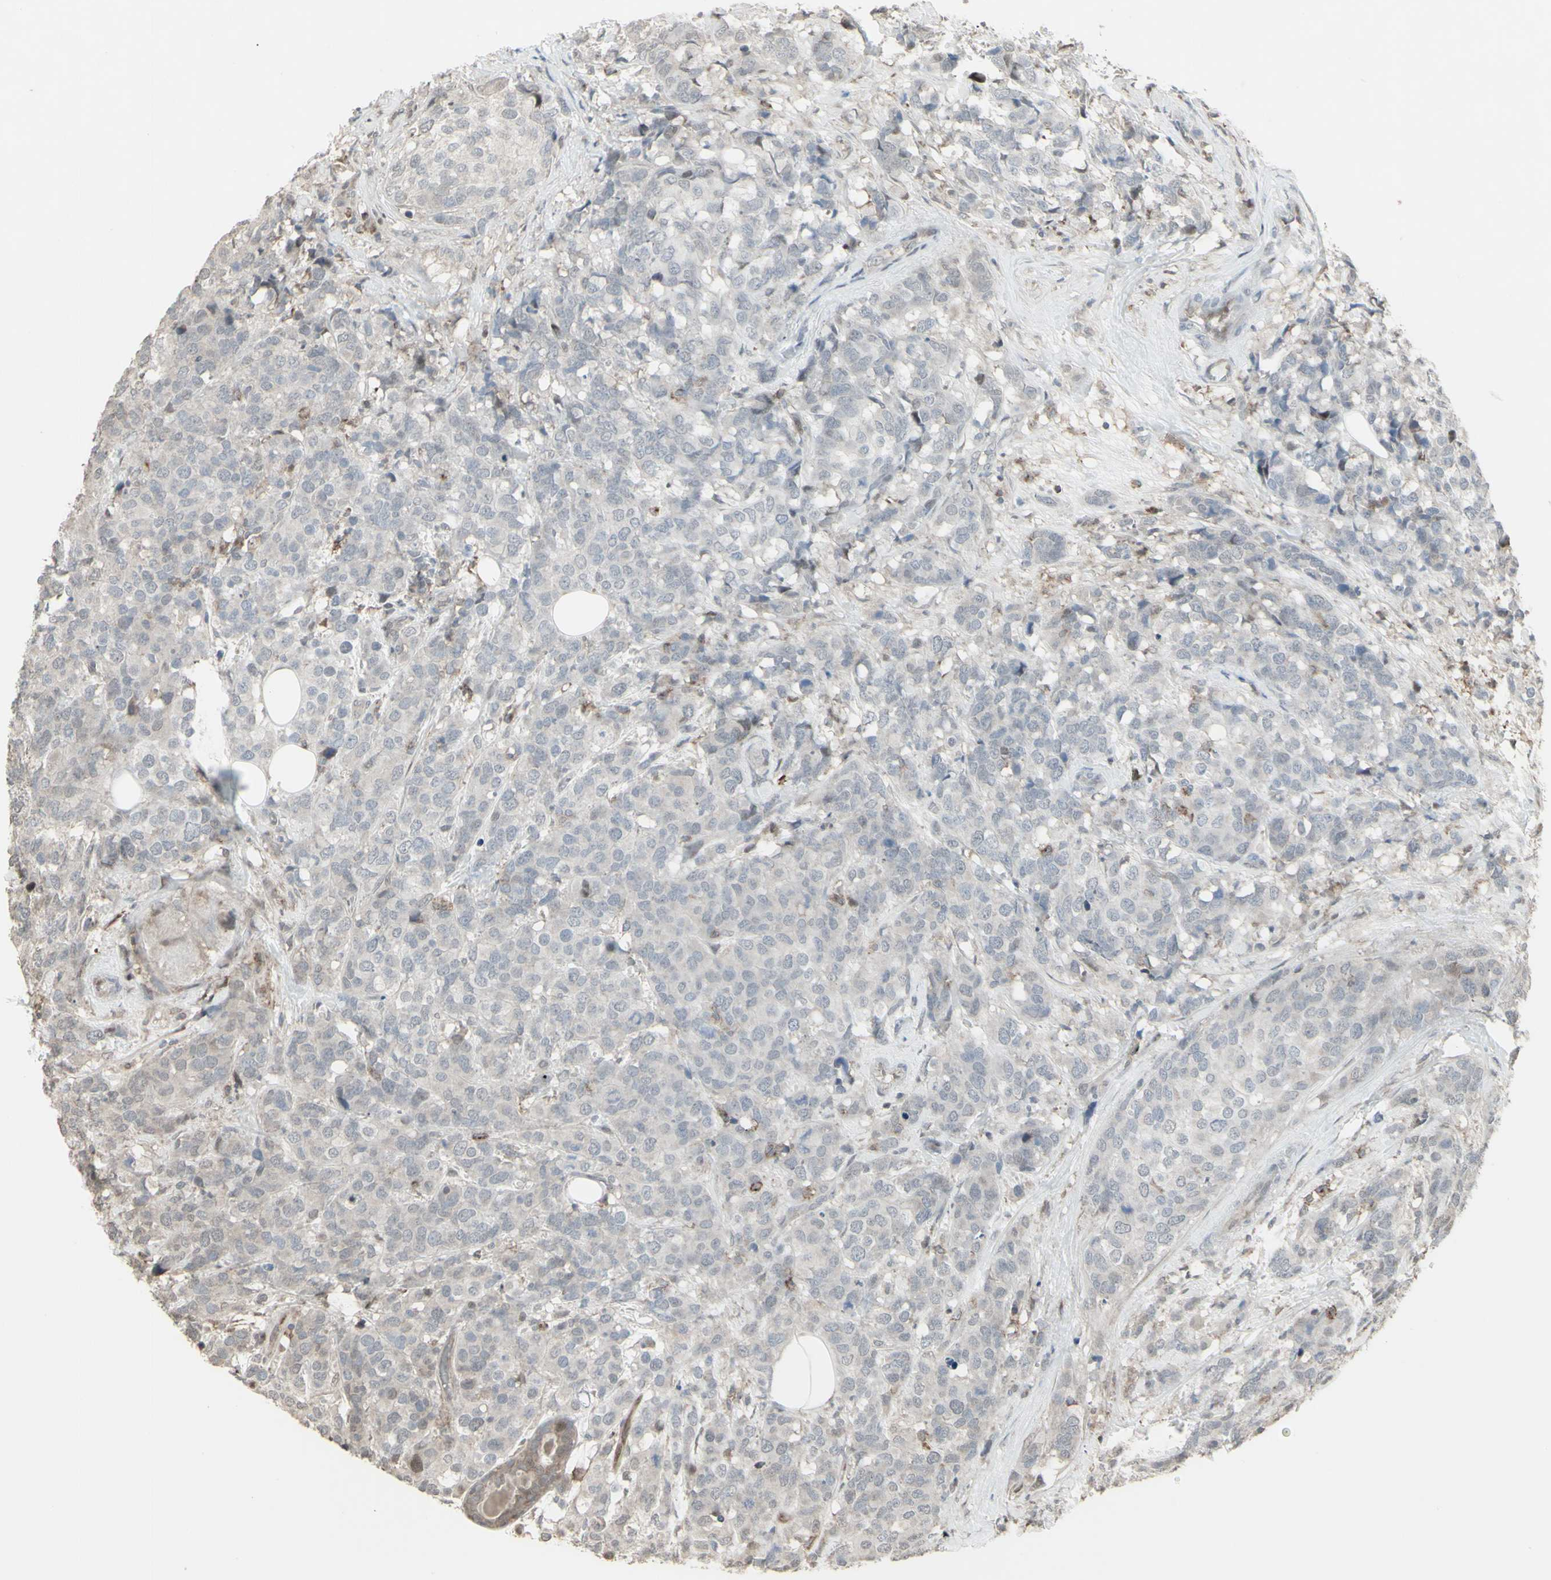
{"staining": {"intensity": "negative", "quantity": "none", "location": "none"}, "tissue": "breast cancer", "cell_type": "Tumor cells", "image_type": "cancer", "snomed": [{"axis": "morphology", "description": "Lobular carcinoma"}, {"axis": "topography", "description": "Breast"}], "caption": "This photomicrograph is of breast lobular carcinoma stained with immunohistochemistry to label a protein in brown with the nuclei are counter-stained blue. There is no expression in tumor cells.", "gene": "CD33", "patient": {"sex": "female", "age": 59}}